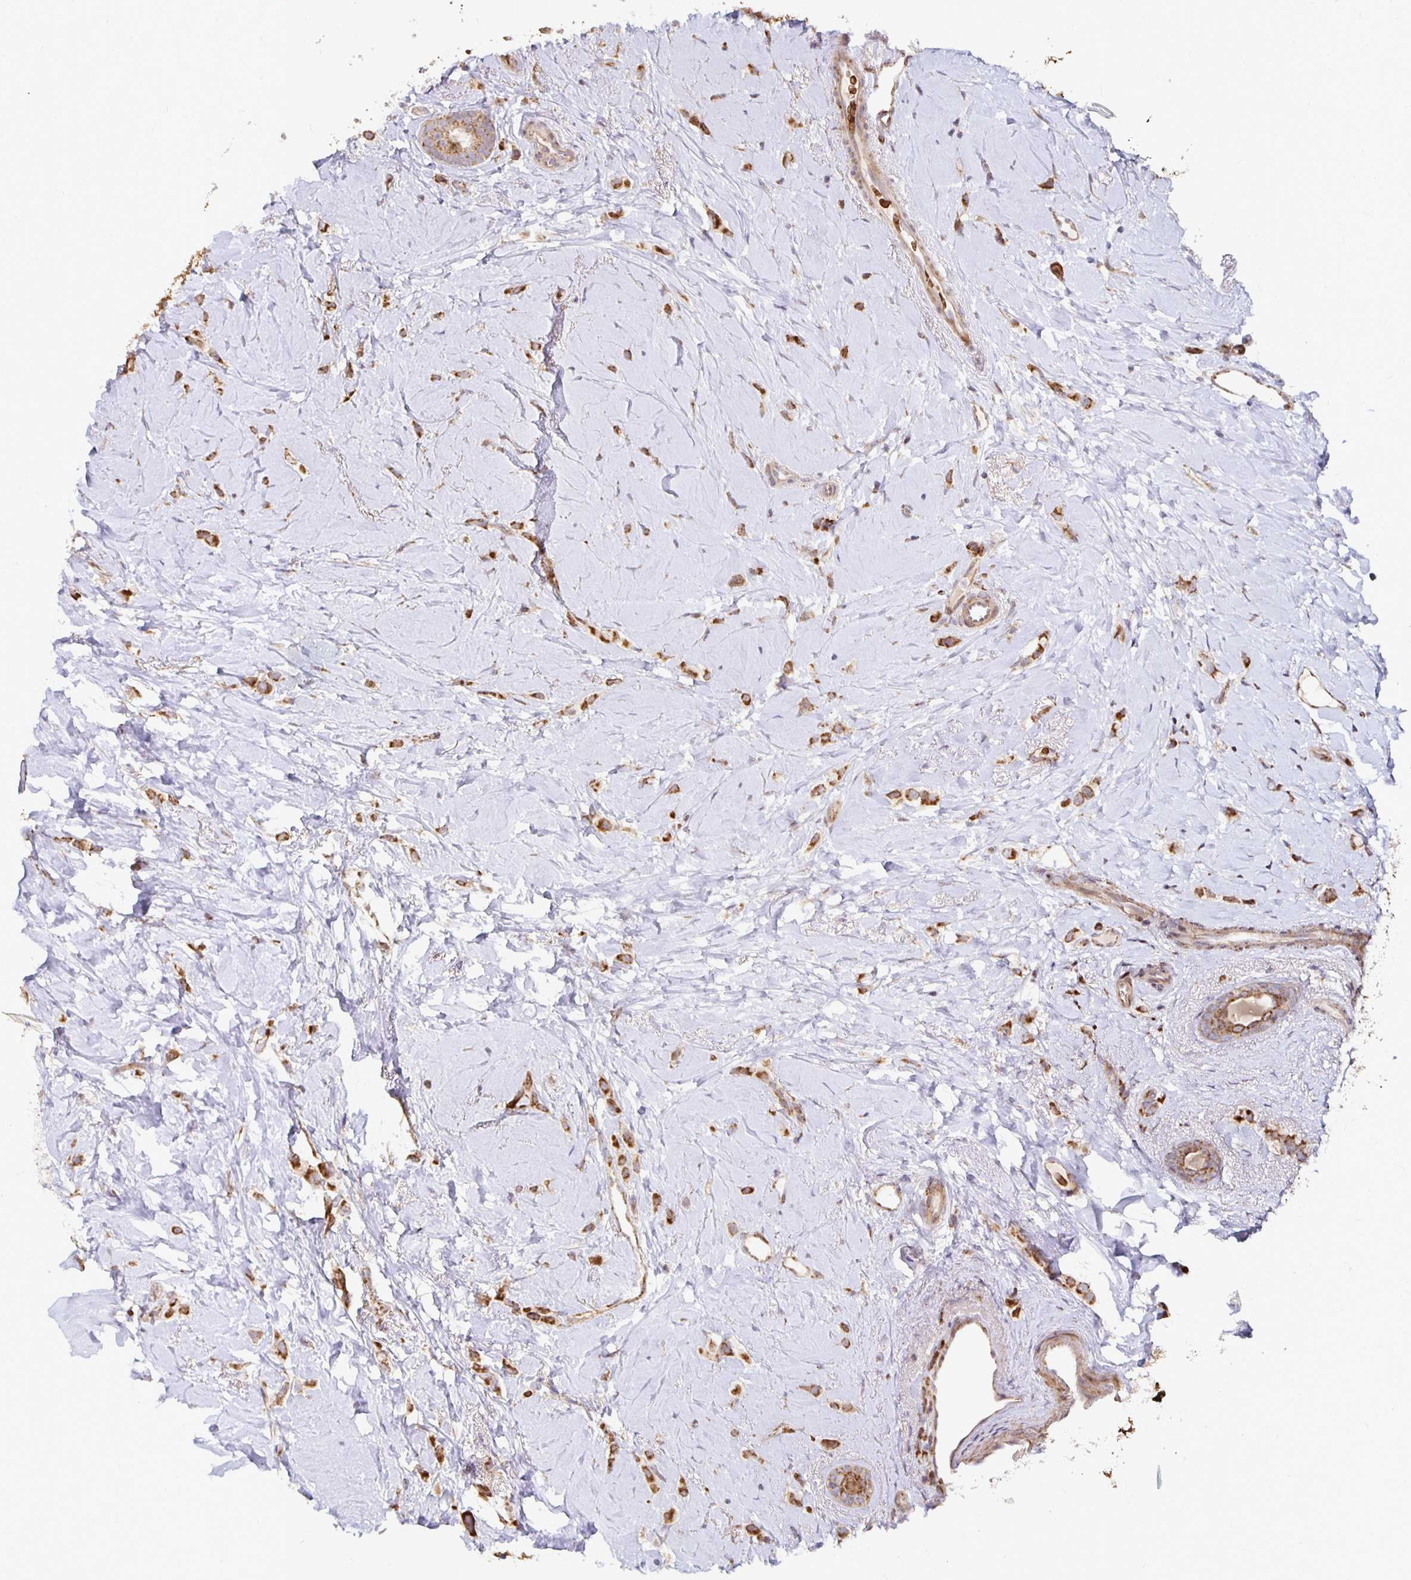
{"staining": {"intensity": "strong", "quantity": ">75%", "location": "cytoplasmic/membranous"}, "tissue": "breast cancer", "cell_type": "Tumor cells", "image_type": "cancer", "snomed": [{"axis": "morphology", "description": "Lobular carcinoma"}, {"axis": "topography", "description": "Breast"}], "caption": "An immunohistochemistry photomicrograph of tumor tissue is shown. Protein staining in brown labels strong cytoplasmic/membranous positivity in lobular carcinoma (breast) within tumor cells.", "gene": "MRPL28", "patient": {"sex": "female", "age": 66}}